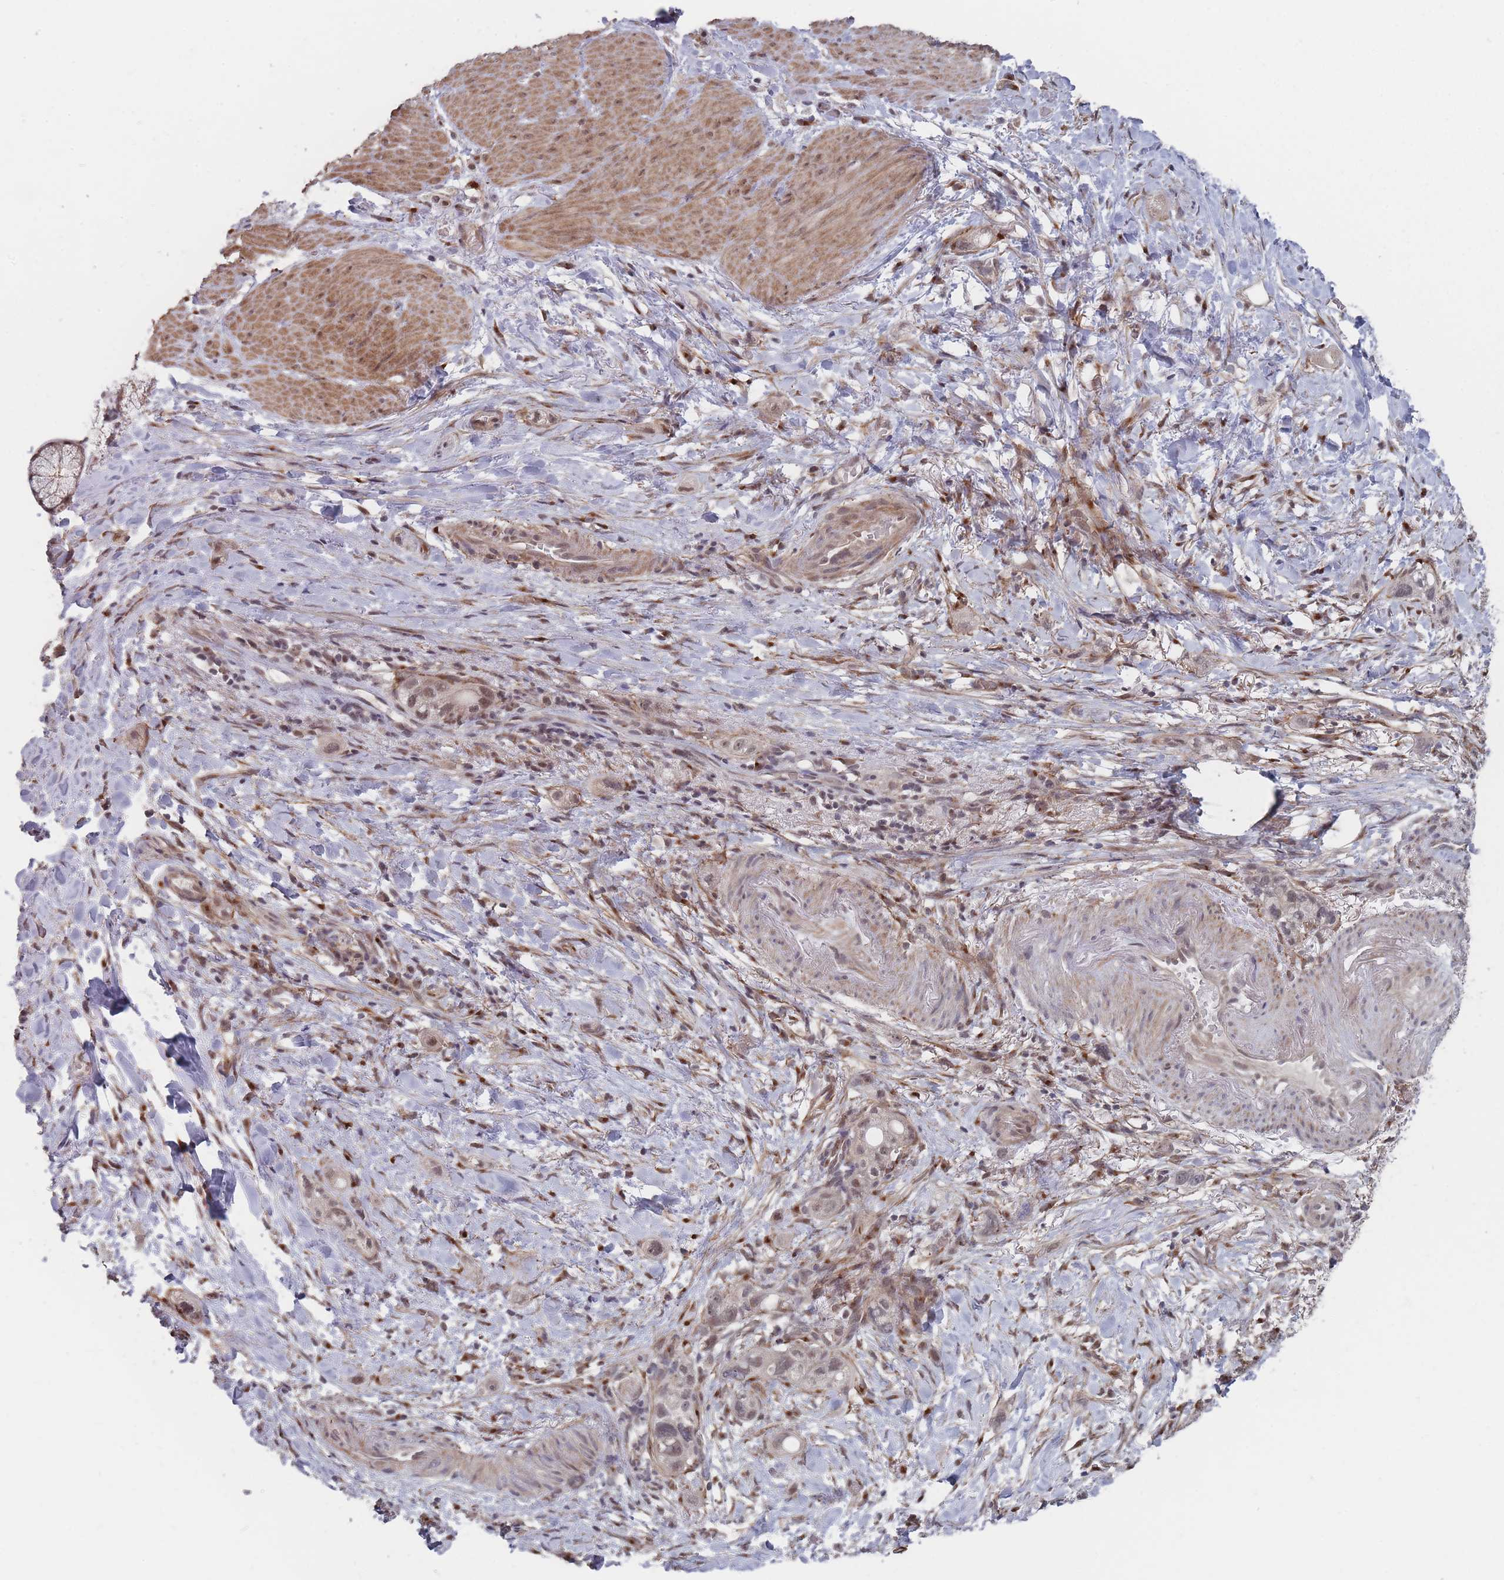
{"staining": {"intensity": "weak", "quantity": "25%-75%", "location": "nuclear"}, "tissue": "stomach cancer", "cell_type": "Tumor cells", "image_type": "cancer", "snomed": [{"axis": "morphology", "description": "Adenocarcinoma, NOS"}, {"axis": "topography", "description": "Stomach"}, {"axis": "topography", "description": "Stomach, lower"}], "caption": "An image showing weak nuclear expression in about 25%-75% of tumor cells in adenocarcinoma (stomach), as visualized by brown immunohistochemical staining.", "gene": "CNTRL", "patient": {"sex": "female", "age": 48}}